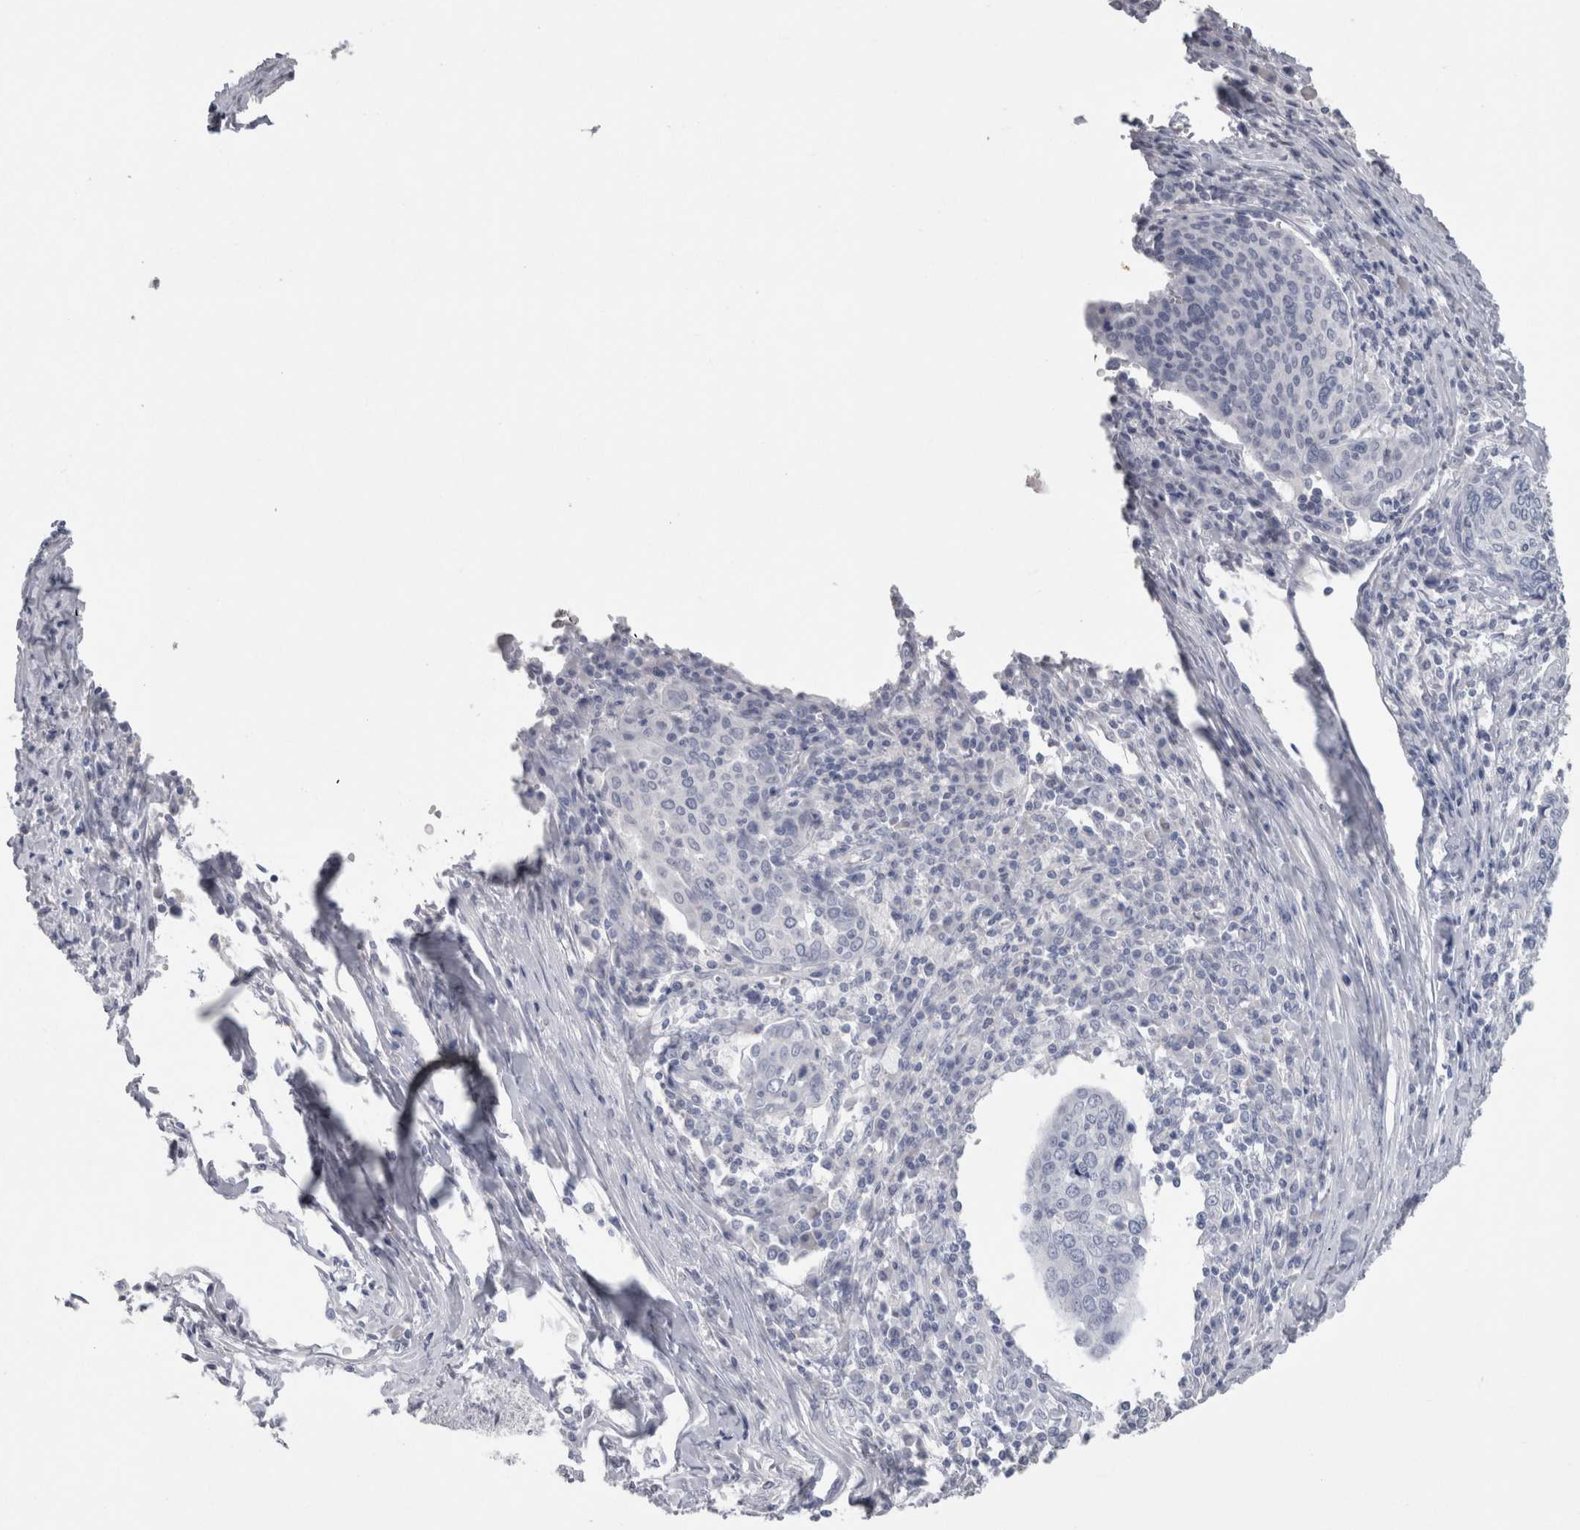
{"staining": {"intensity": "negative", "quantity": "none", "location": "none"}, "tissue": "cervical cancer", "cell_type": "Tumor cells", "image_type": "cancer", "snomed": [{"axis": "morphology", "description": "Squamous cell carcinoma, NOS"}, {"axis": "topography", "description": "Cervix"}], "caption": "Photomicrograph shows no protein expression in tumor cells of cervical cancer (squamous cell carcinoma) tissue. (DAB (3,3'-diaminobenzidine) immunohistochemistry, high magnification).", "gene": "CA8", "patient": {"sex": "female", "age": 40}}